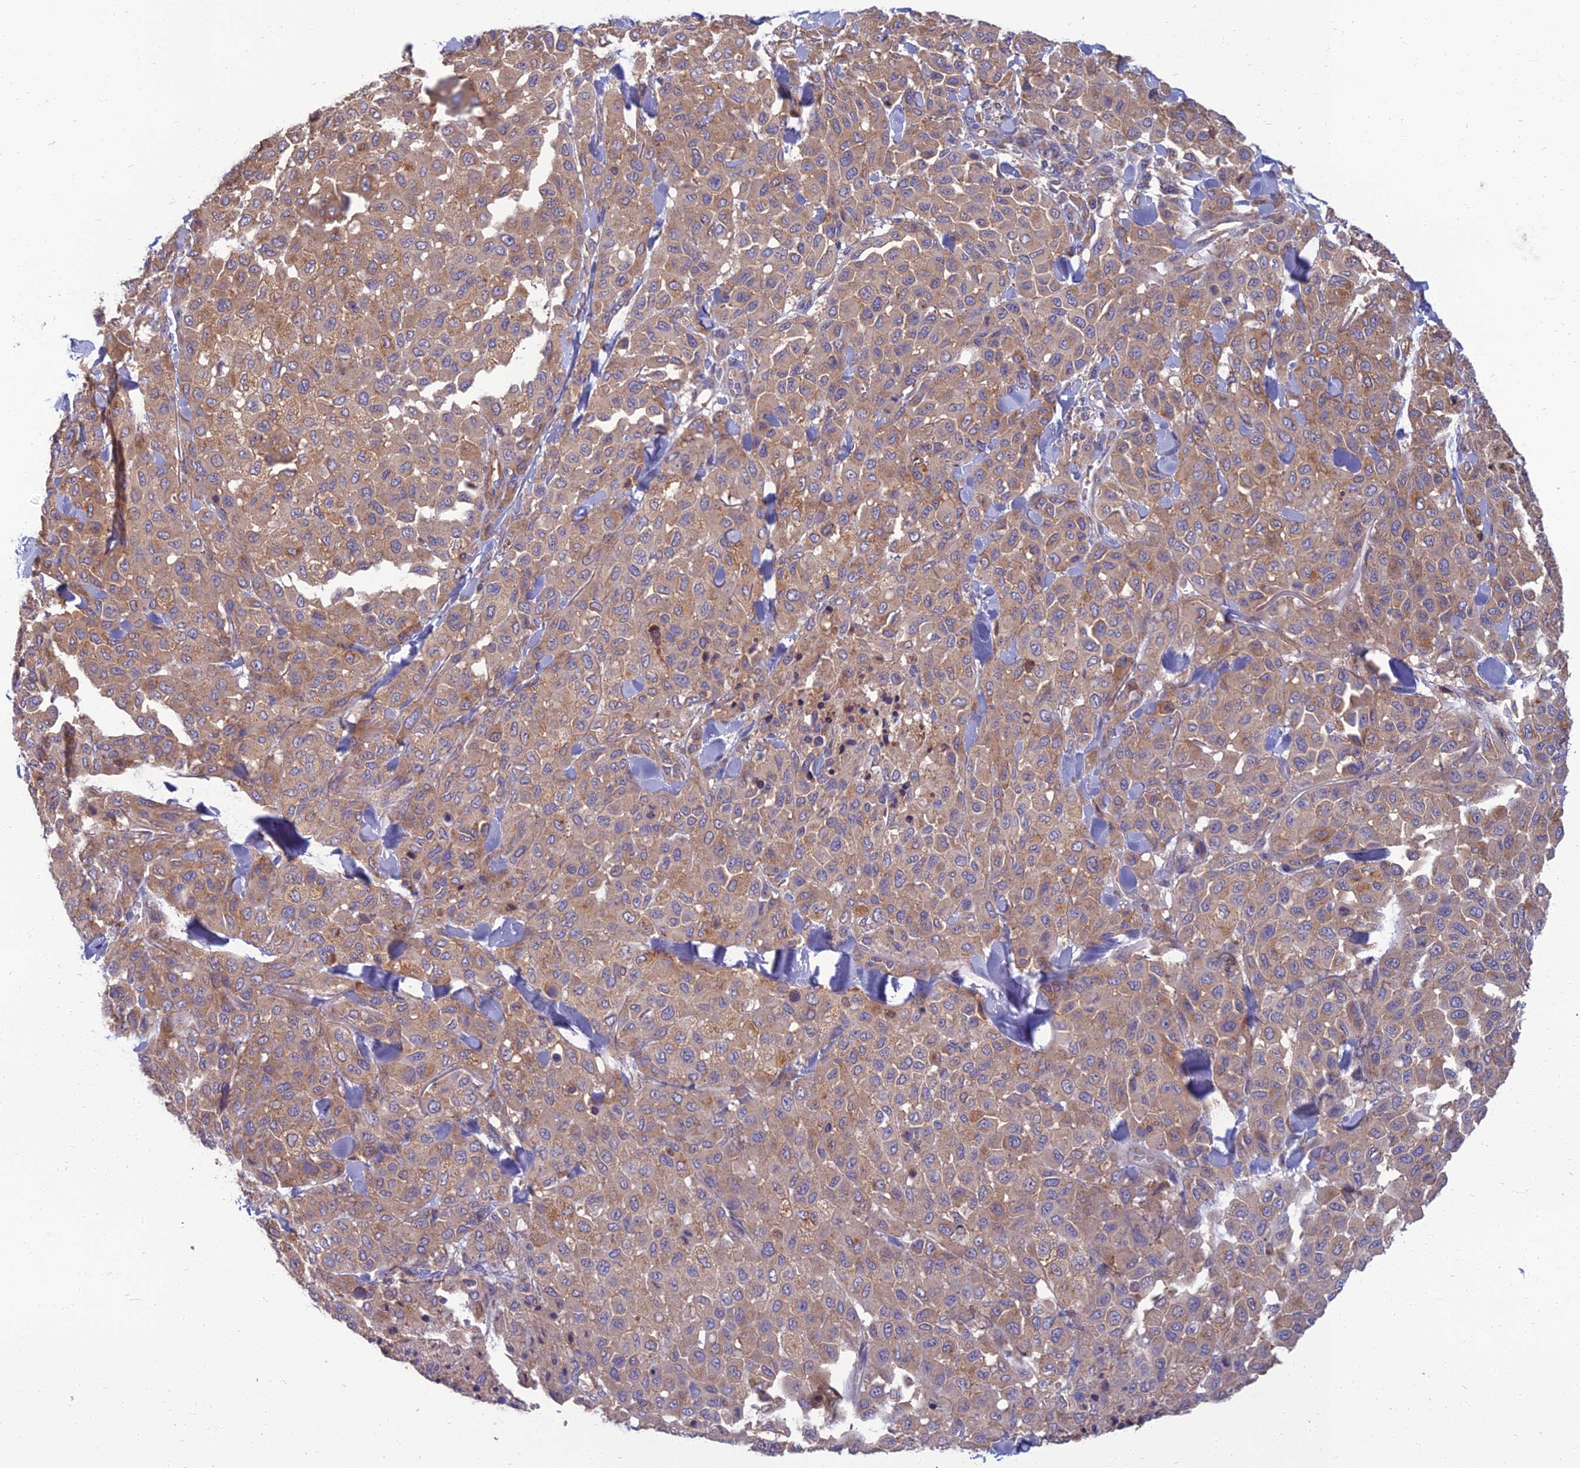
{"staining": {"intensity": "weak", "quantity": ">75%", "location": "cytoplasmic/membranous"}, "tissue": "melanoma", "cell_type": "Tumor cells", "image_type": "cancer", "snomed": [{"axis": "morphology", "description": "Malignant melanoma, Metastatic site"}, {"axis": "topography", "description": "Skin"}], "caption": "This image displays melanoma stained with IHC to label a protein in brown. The cytoplasmic/membranous of tumor cells show weak positivity for the protein. Nuclei are counter-stained blue.", "gene": "WDR24", "patient": {"sex": "female", "age": 81}}